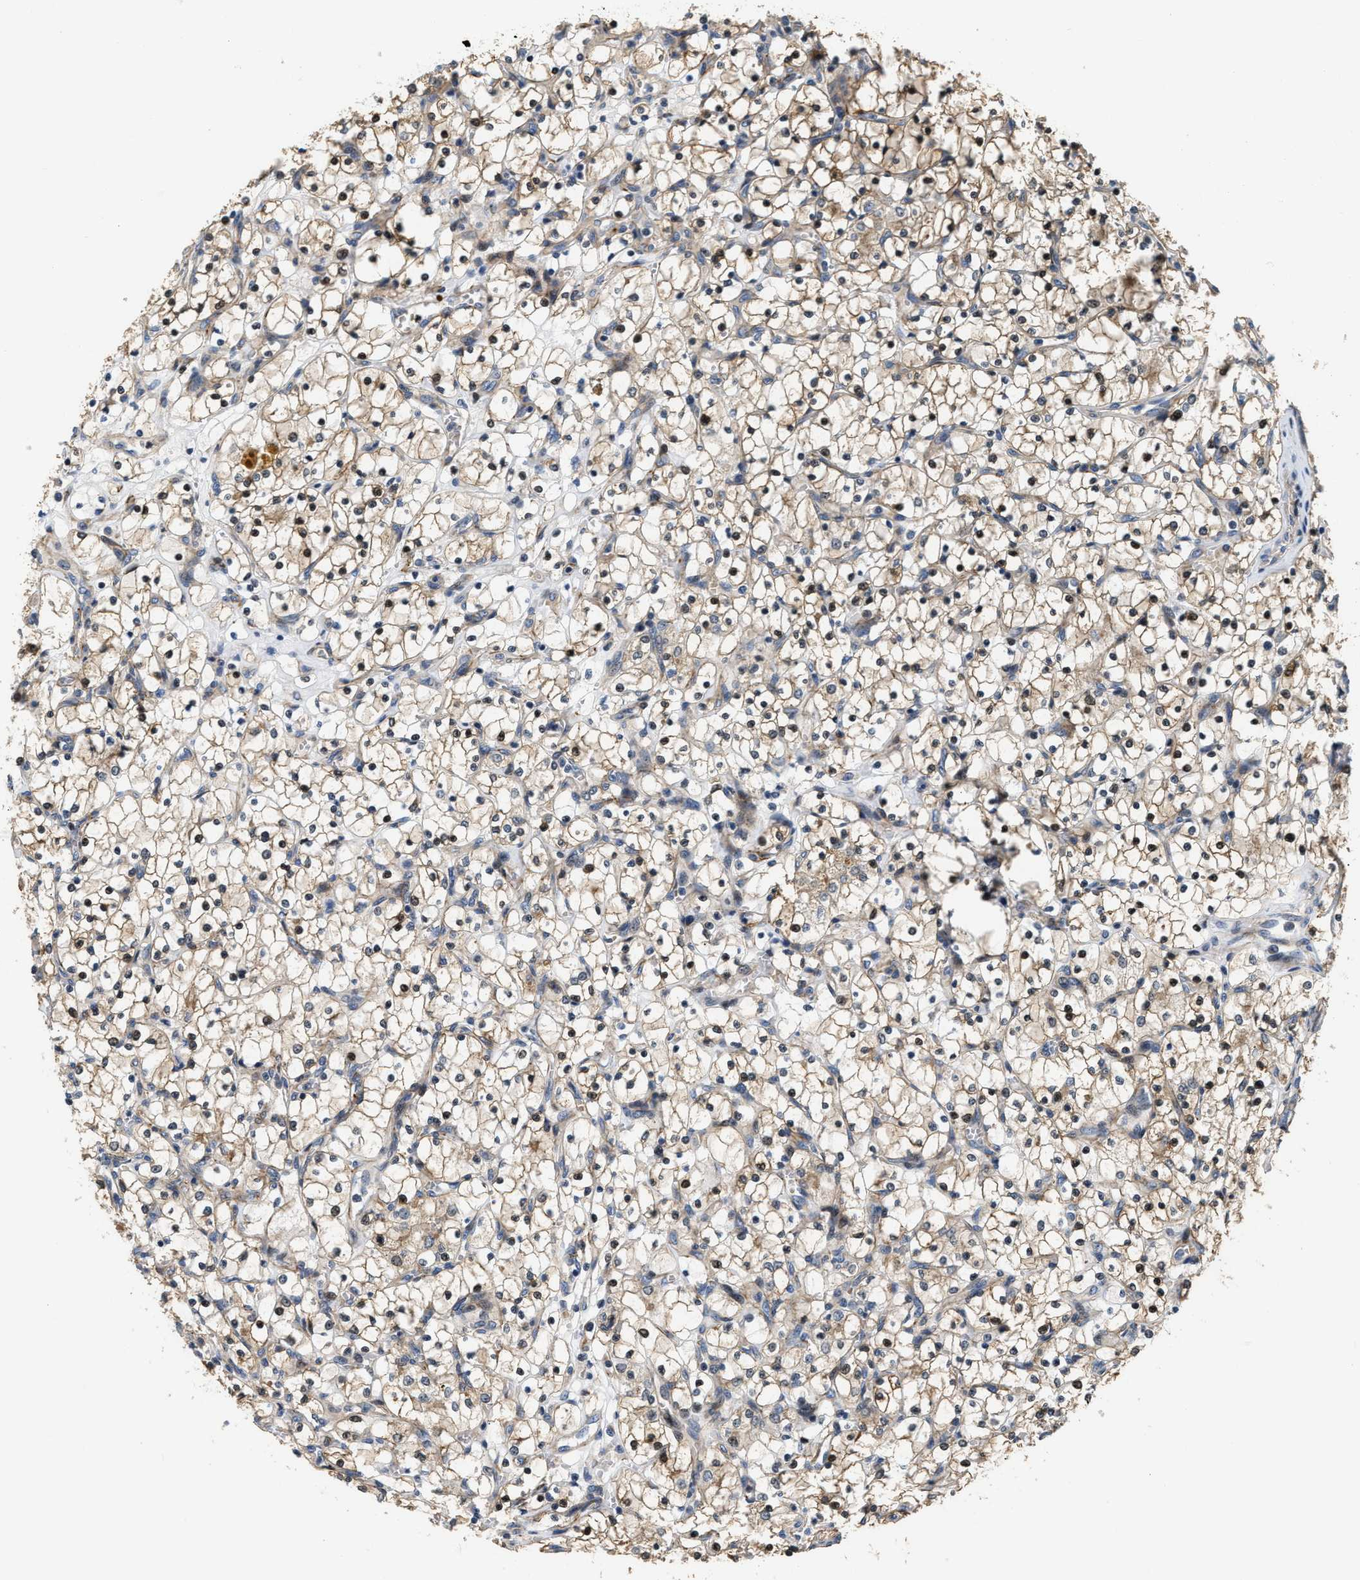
{"staining": {"intensity": "moderate", "quantity": ">75%", "location": "cytoplasmic/membranous,nuclear"}, "tissue": "renal cancer", "cell_type": "Tumor cells", "image_type": "cancer", "snomed": [{"axis": "morphology", "description": "Adenocarcinoma, NOS"}, {"axis": "topography", "description": "Kidney"}], "caption": "The micrograph demonstrates a brown stain indicating the presence of a protein in the cytoplasmic/membranous and nuclear of tumor cells in renal cancer (adenocarcinoma).", "gene": "ALDH3A2", "patient": {"sex": "female", "age": 69}}